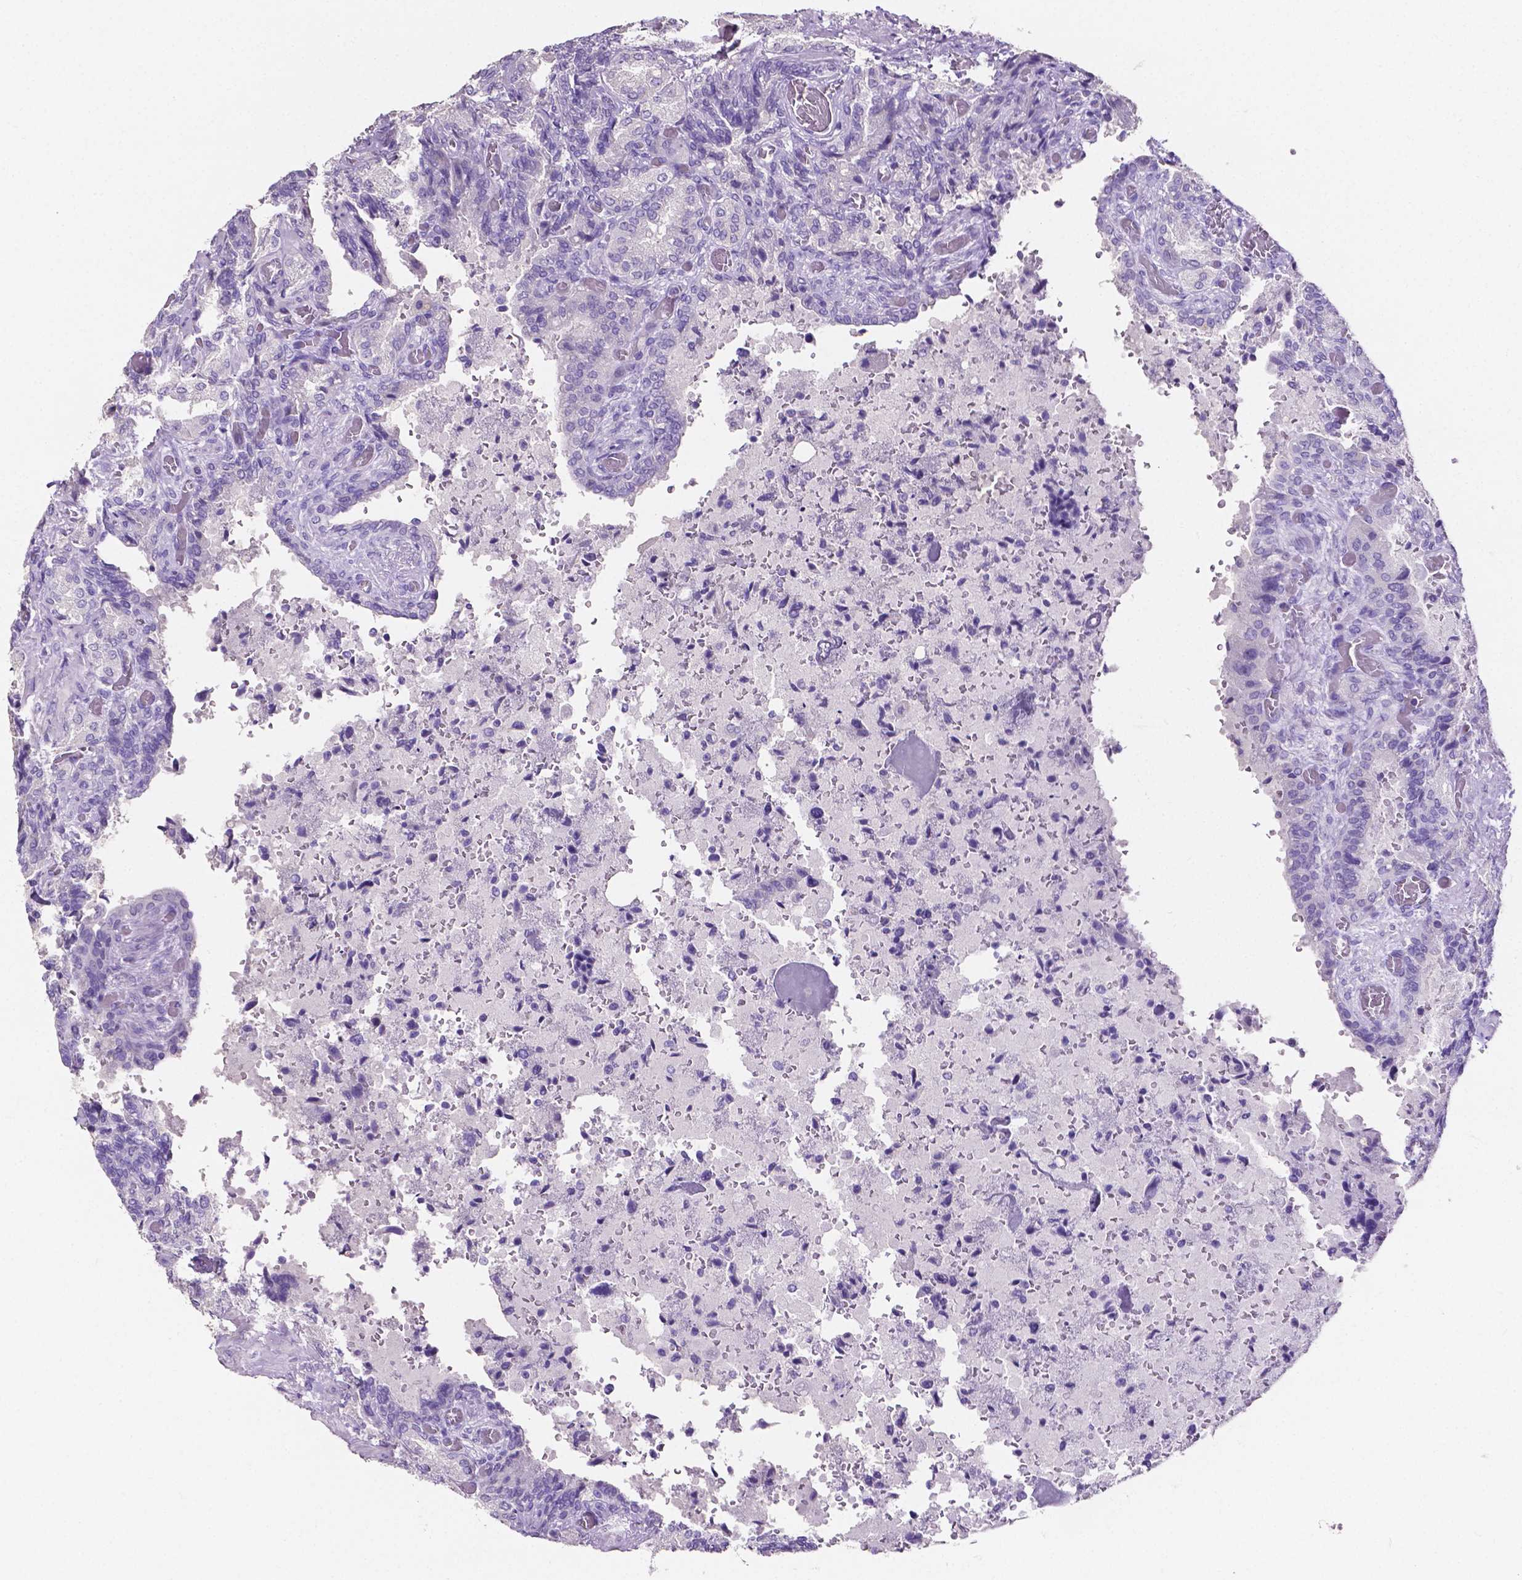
{"staining": {"intensity": "negative", "quantity": "none", "location": "none"}, "tissue": "seminal vesicle", "cell_type": "Glandular cells", "image_type": "normal", "snomed": [{"axis": "morphology", "description": "Normal tissue, NOS"}, {"axis": "topography", "description": "Seminal veicle"}], "caption": "Glandular cells show no significant positivity in unremarkable seminal vesicle. (Brightfield microscopy of DAB IHC at high magnification).", "gene": "SLC22A2", "patient": {"sex": "male", "age": 68}}